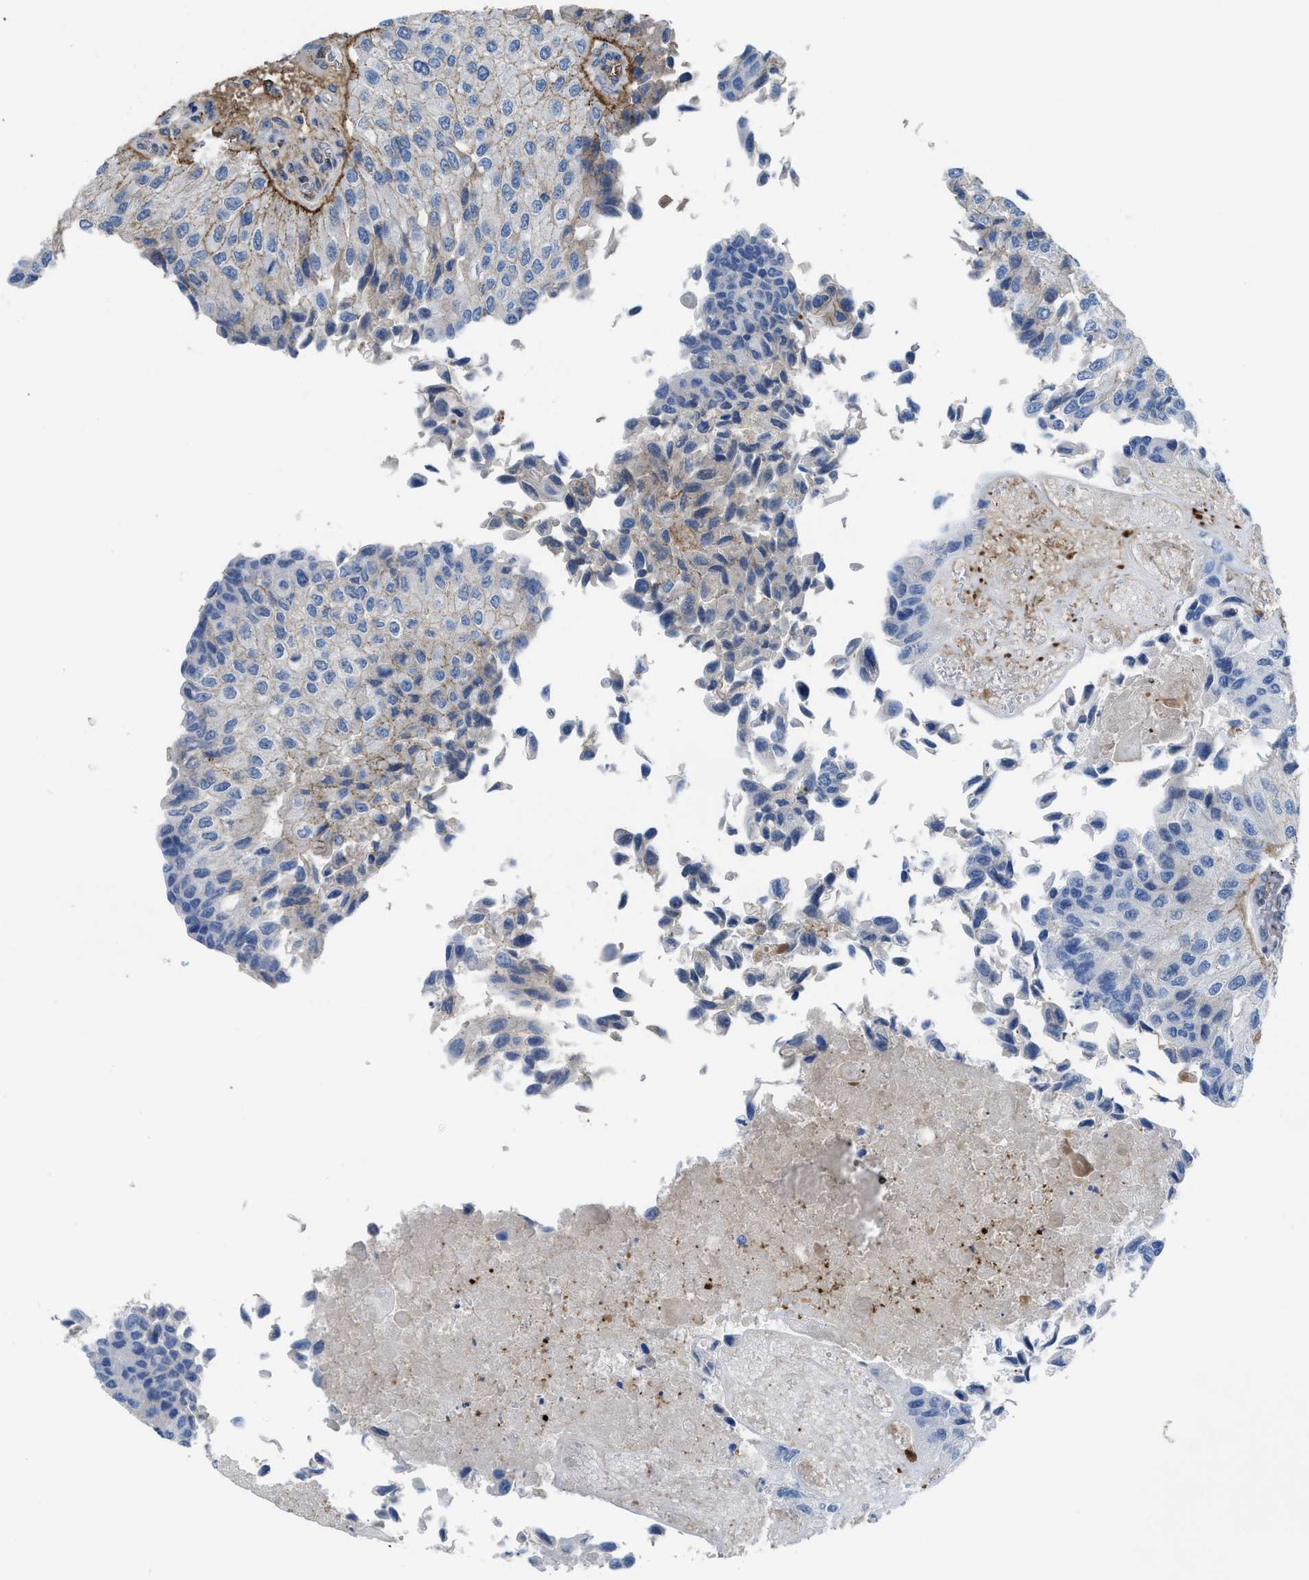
{"staining": {"intensity": "weak", "quantity": "25%-75%", "location": "cytoplasmic/membranous"}, "tissue": "urothelial cancer", "cell_type": "Tumor cells", "image_type": "cancer", "snomed": [{"axis": "morphology", "description": "Urothelial carcinoma, High grade"}, {"axis": "topography", "description": "Kidney"}, {"axis": "topography", "description": "Urinary bladder"}], "caption": "Tumor cells exhibit low levels of weak cytoplasmic/membranous staining in about 25%-75% of cells in human urothelial carcinoma (high-grade).", "gene": "LEF1", "patient": {"sex": "male", "age": 77}}